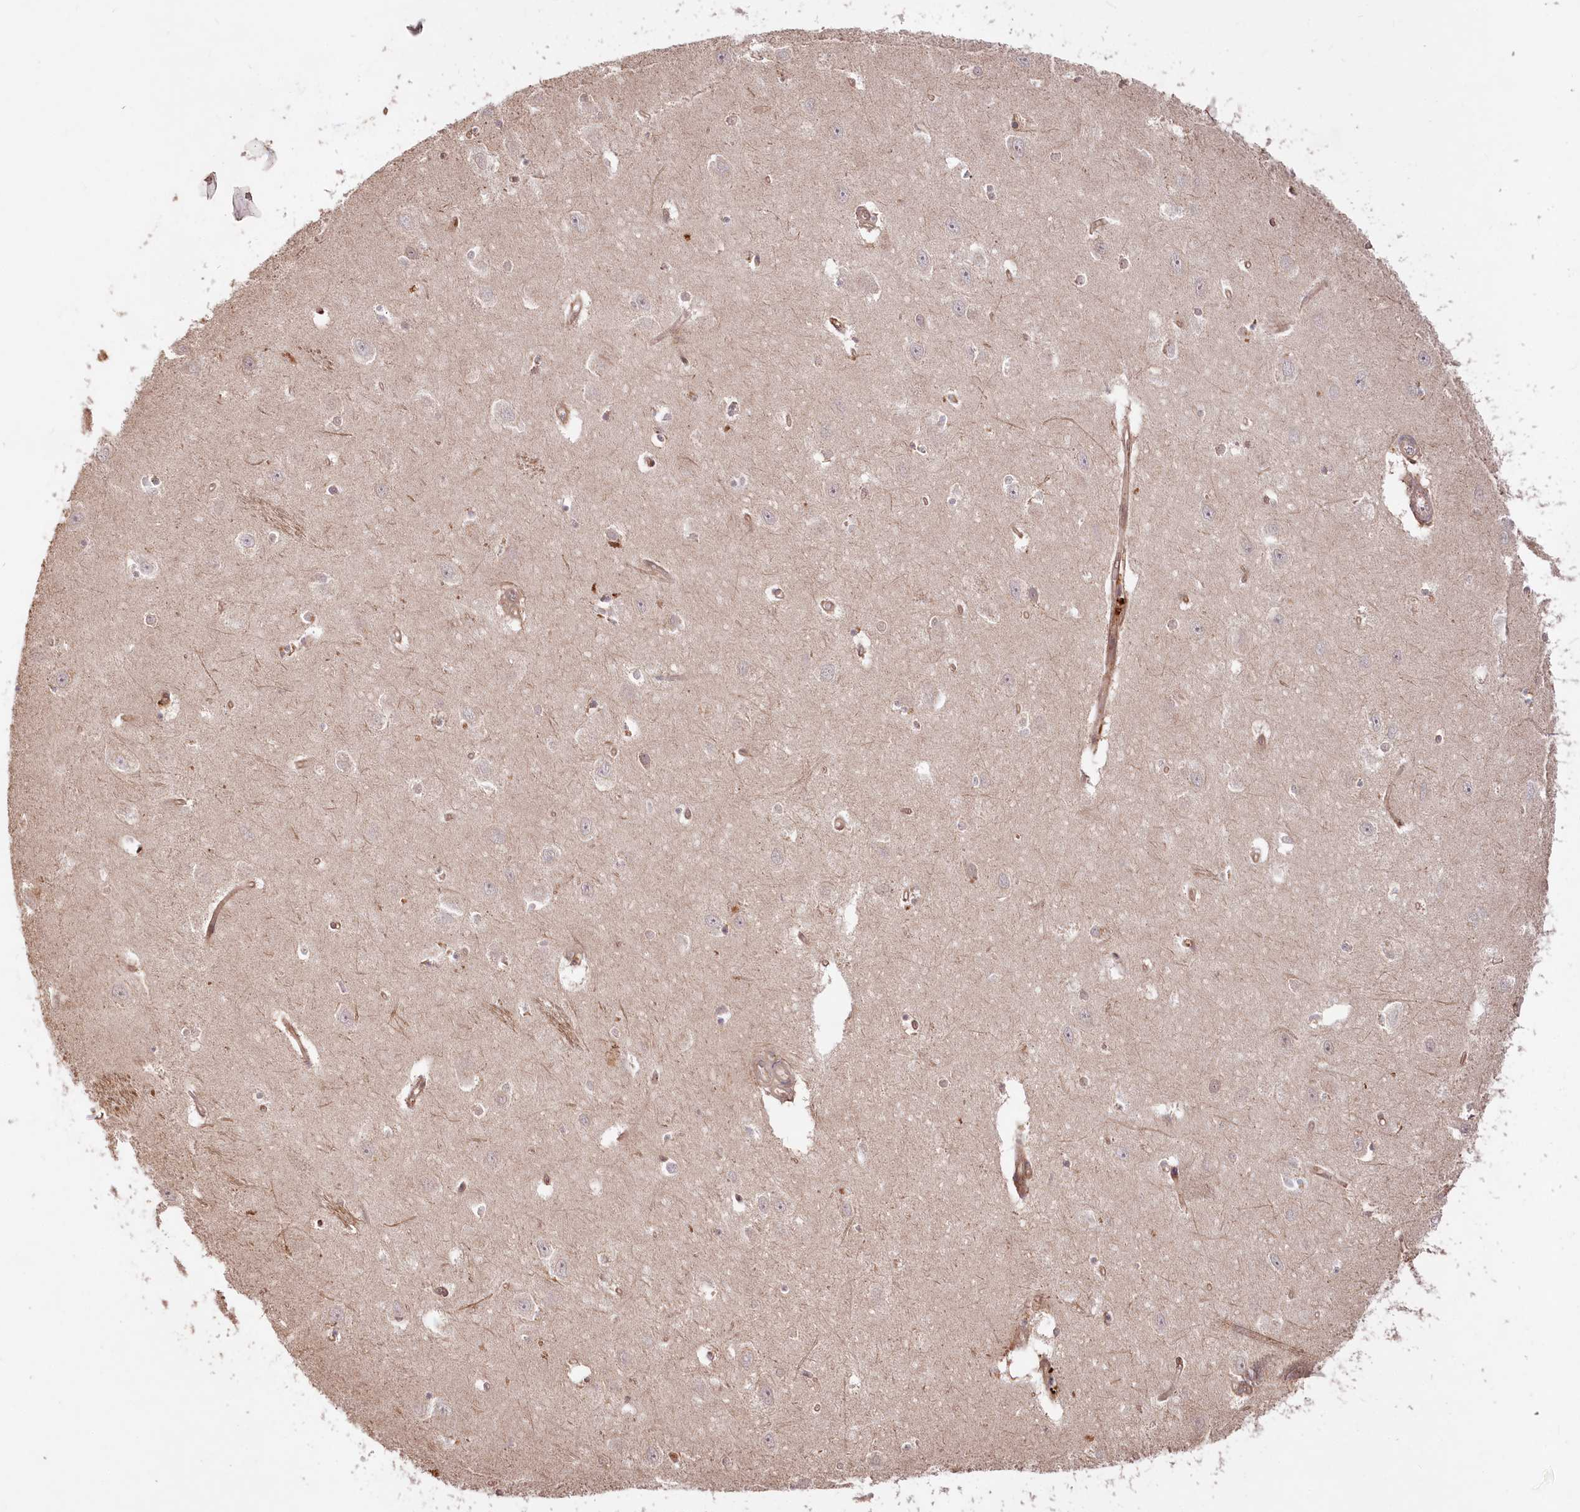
{"staining": {"intensity": "weak", "quantity": "<25%", "location": "cytoplasmic/membranous"}, "tissue": "hippocampus", "cell_type": "Glial cells", "image_type": "normal", "snomed": [{"axis": "morphology", "description": "Normal tissue, NOS"}, {"axis": "topography", "description": "Hippocampus"}], "caption": "This histopathology image is of unremarkable hippocampus stained with IHC to label a protein in brown with the nuclei are counter-stained blue. There is no positivity in glial cells.", "gene": "IRAK1BP1", "patient": {"sex": "female", "age": 64}}